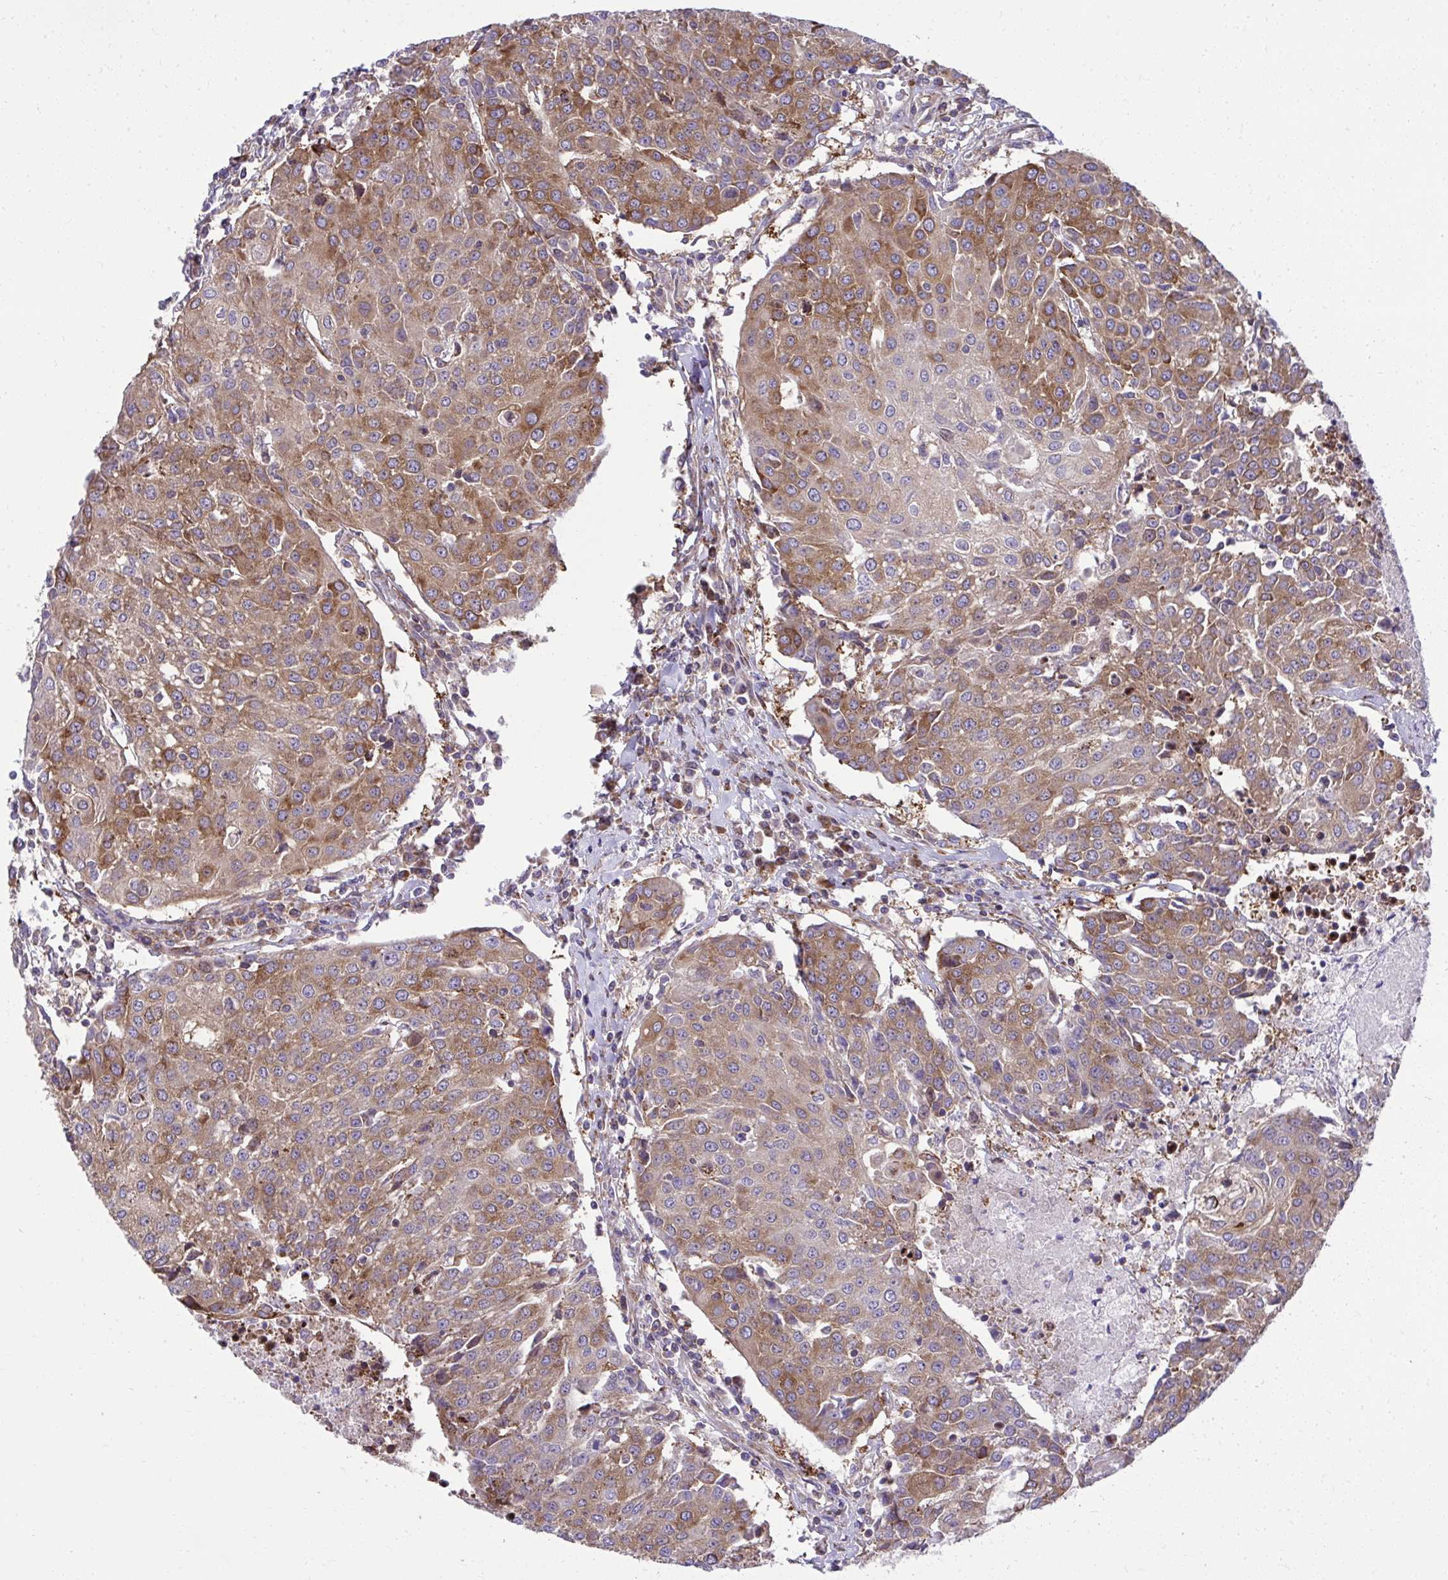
{"staining": {"intensity": "moderate", "quantity": "25%-75%", "location": "cytoplasmic/membranous"}, "tissue": "urothelial cancer", "cell_type": "Tumor cells", "image_type": "cancer", "snomed": [{"axis": "morphology", "description": "Urothelial carcinoma, High grade"}, {"axis": "topography", "description": "Urinary bladder"}], "caption": "Immunohistochemistry staining of urothelial cancer, which exhibits medium levels of moderate cytoplasmic/membranous expression in approximately 25%-75% of tumor cells indicating moderate cytoplasmic/membranous protein staining. The staining was performed using DAB (brown) for protein detection and nuclei were counterstained in hematoxylin (blue).", "gene": "NMNAT3", "patient": {"sex": "female", "age": 85}}